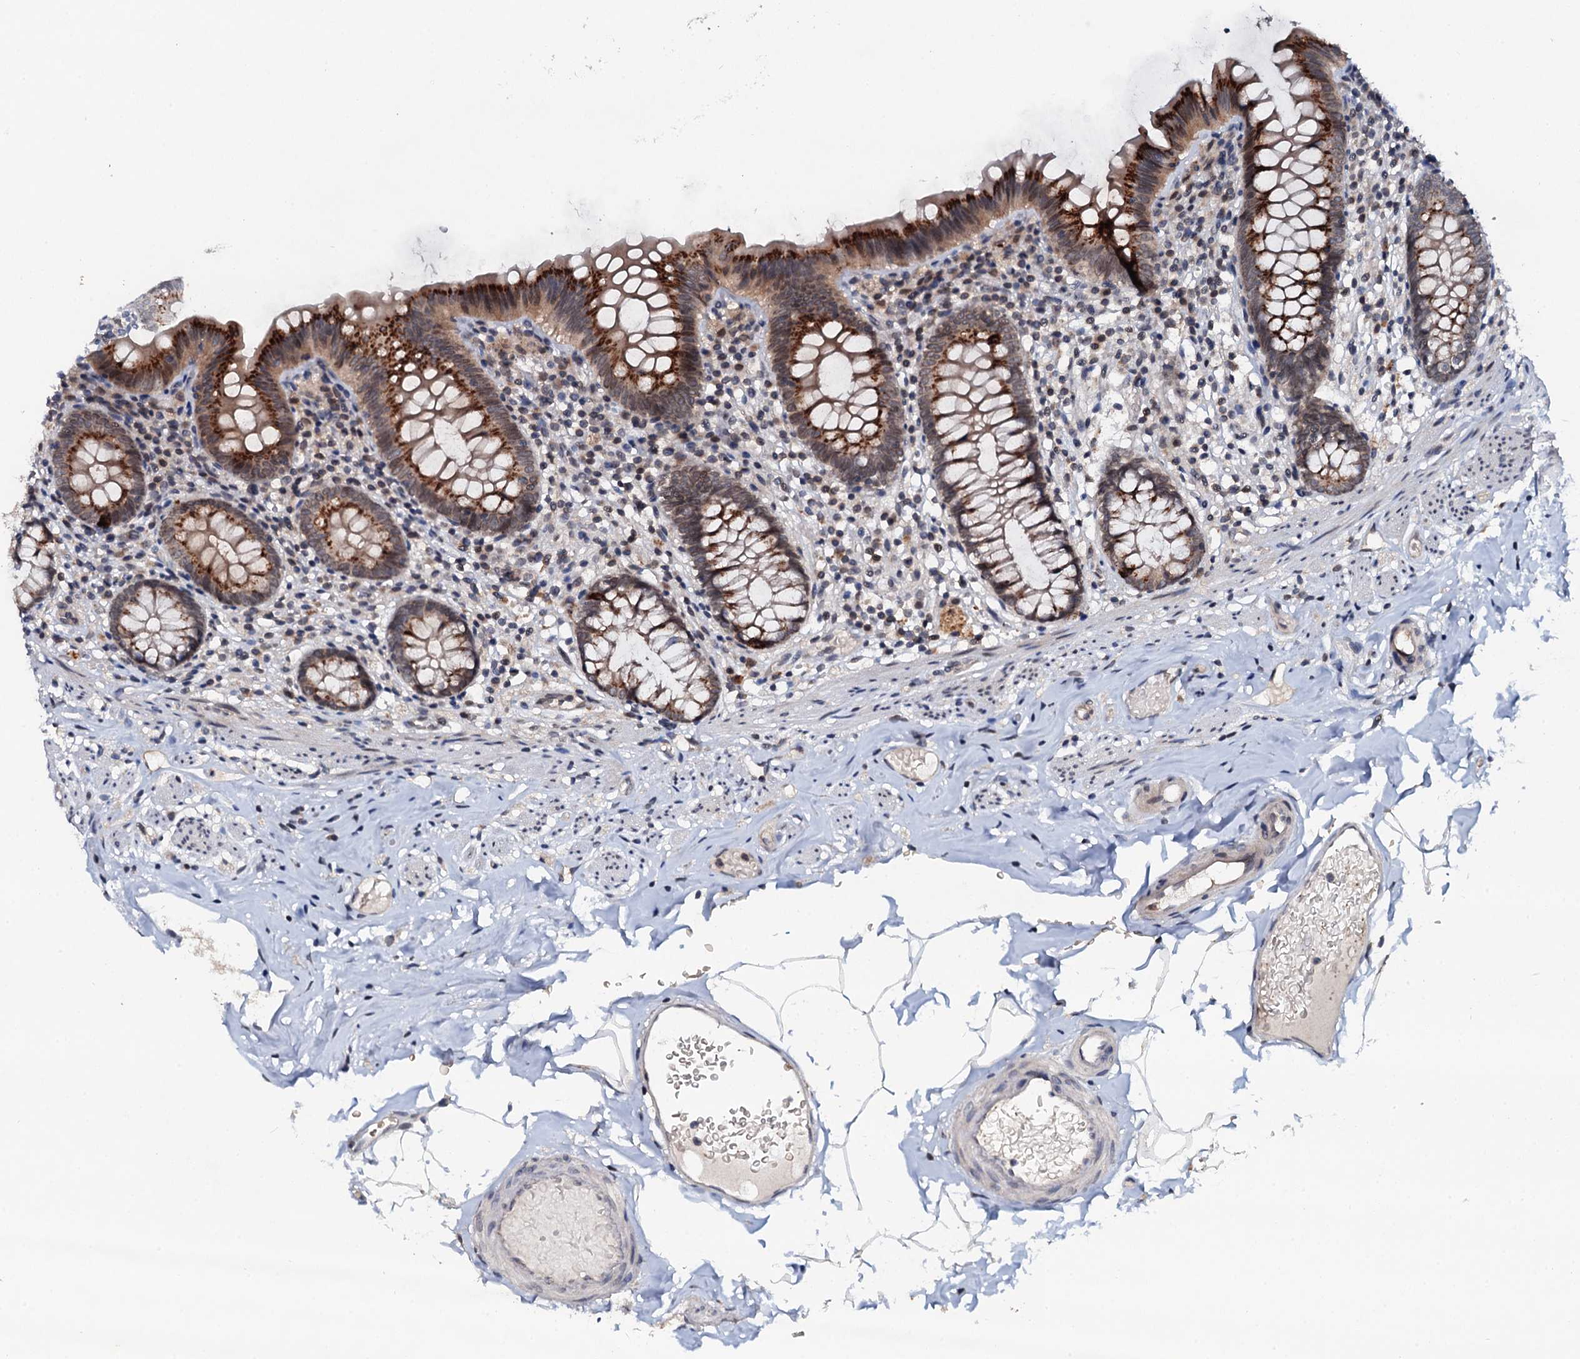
{"staining": {"intensity": "strong", "quantity": "25%-75%", "location": "cytoplasmic/membranous"}, "tissue": "appendix", "cell_type": "Glandular cells", "image_type": "normal", "snomed": [{"axis": "morphology", "description": "Normal tissue, NOS"}, {"axis": "topography", "description": "Appendix"}], "caption": "A photomicrograph of human appendix stained for a protein demonstrates strong cytoplasmic/membranous brown staining in glandular cells.", "gene": "SNTA1", "patient": {"sex": "male", "age": 55}}